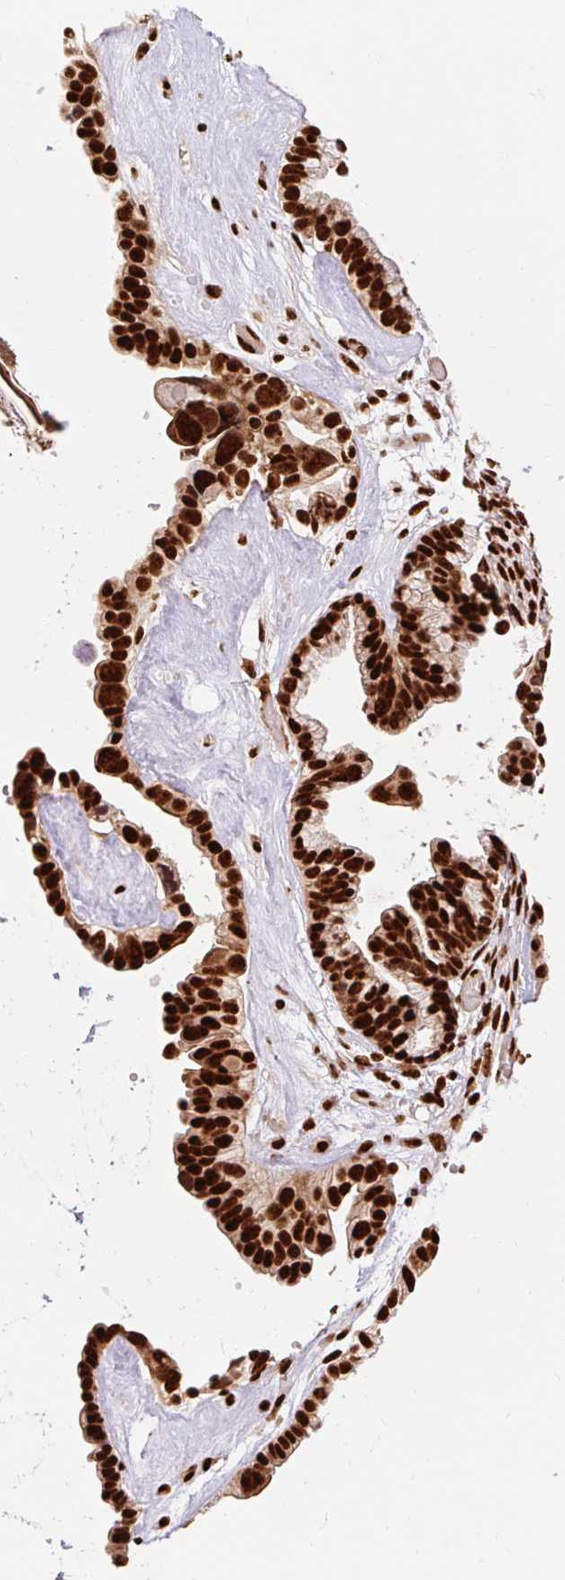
{"staining": {"intensity": "strong", "quantity": ">75%", "location": "nuclear"}, "tissue": "ovarian cancer", "cell_type": "Tumor cells", "image_type": "cancer", "snomed": [{"axis": "morphology", "description": "Cystadenocarcinoma, serous, NOS"}, {"axis": "topography", "description": "Ovary"}], "caption": "Ovarian serous cystadenocarcinoma stained with DAB (3,3'-diaminobenzidine) IHC exhibits high levels of strong nuclear positivity in about >75% of tumor cells.", "gene": "MECOM", "patient": {"sex": "female", "age": 56}}